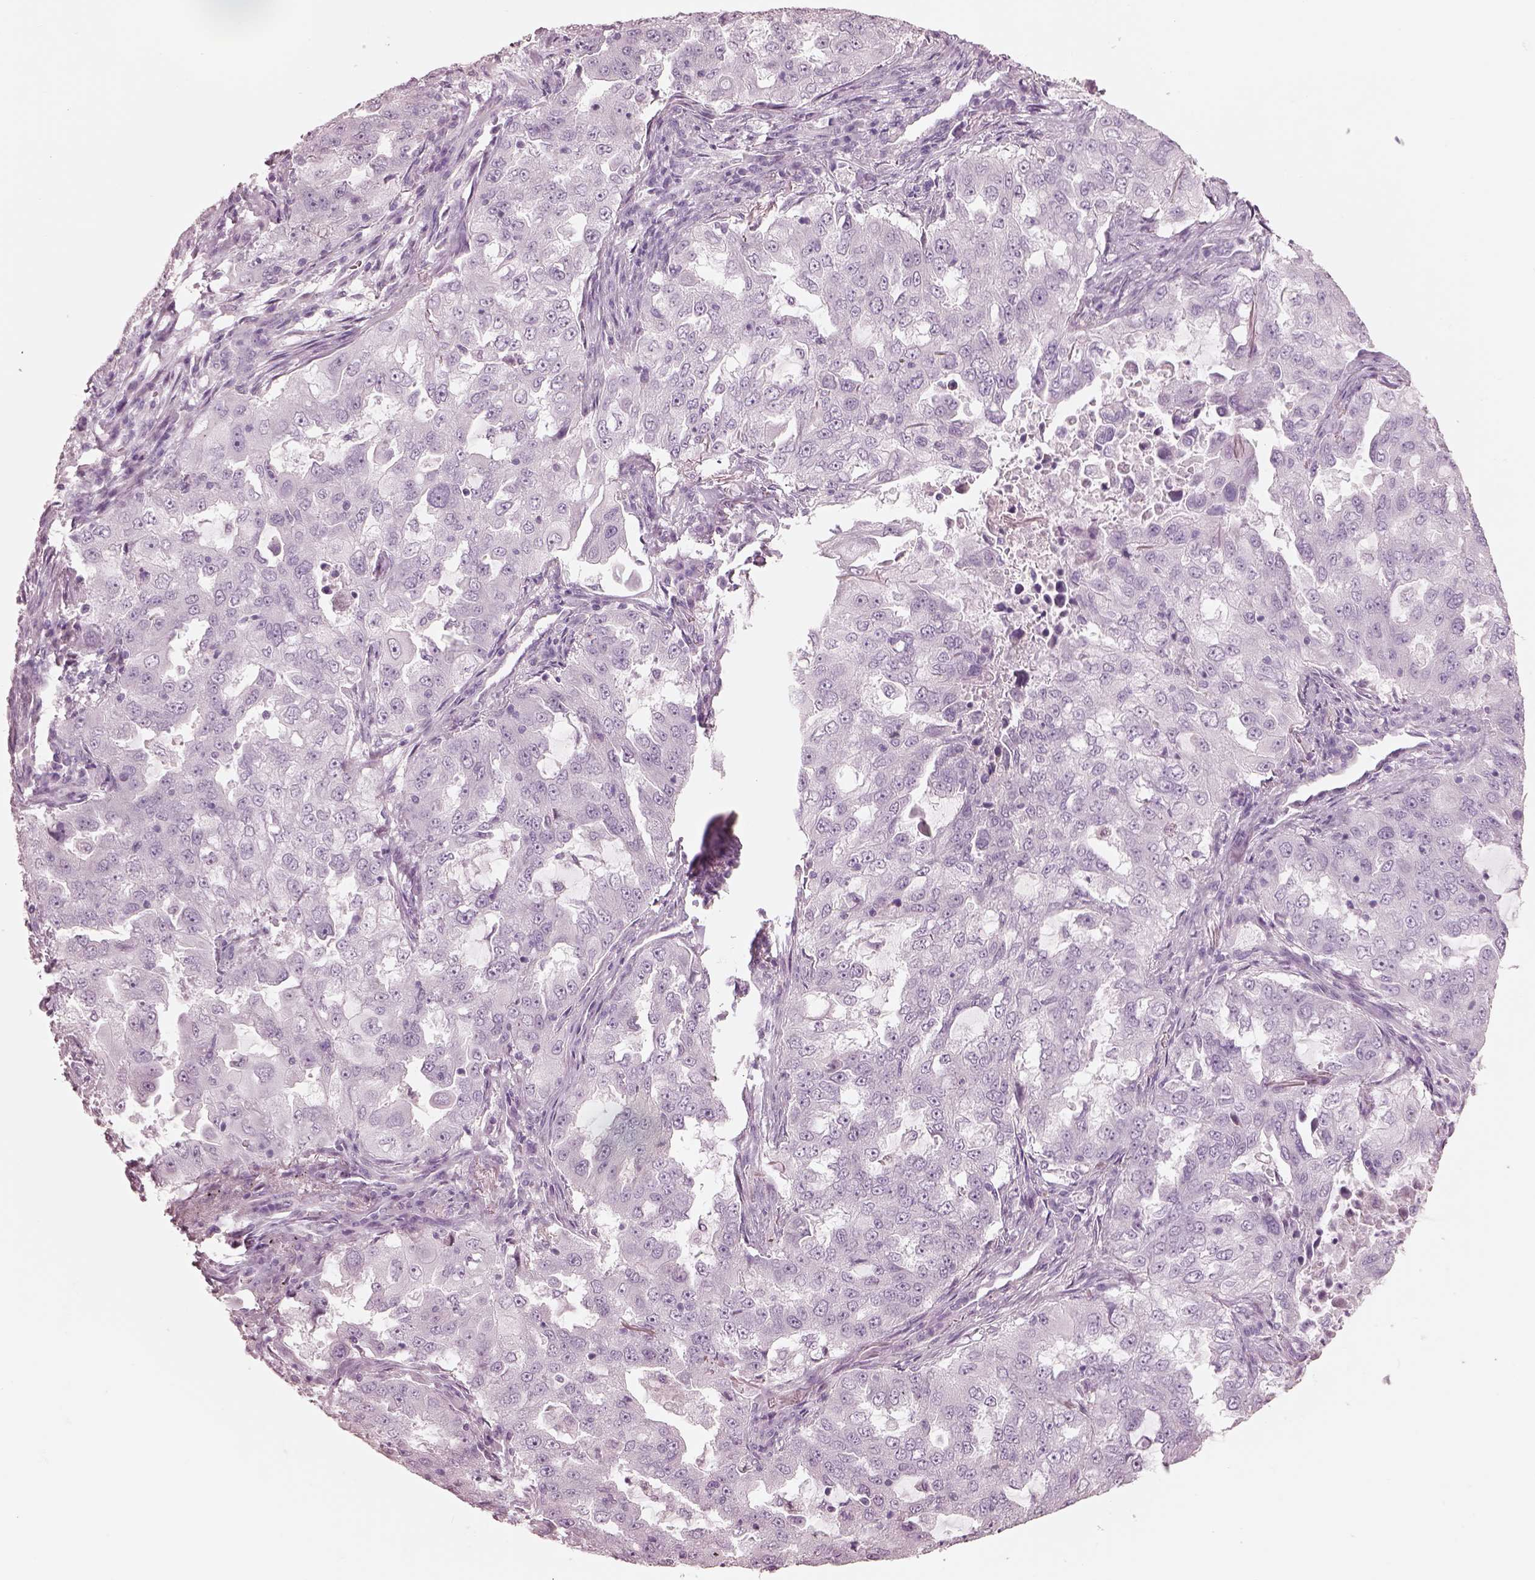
{"staining": {"intensity": "negative", "quantity": "none", "location": "none"}, "tissue": "lung cancer", "cell_type": "Tumor cells", "image_type": "cancer", "snomed": [{"axis": "morphology", "description": "Adenocarcinoma, NOS"}, {"axis": "topography", "description": "Lung"}], "caption": "This is an immunohistochemistry micrograph of lung cancer. There is no positivity in tumor cells.", "gene": "KRTAP24-1", "patient": {"sex": "female", "age": 61}}